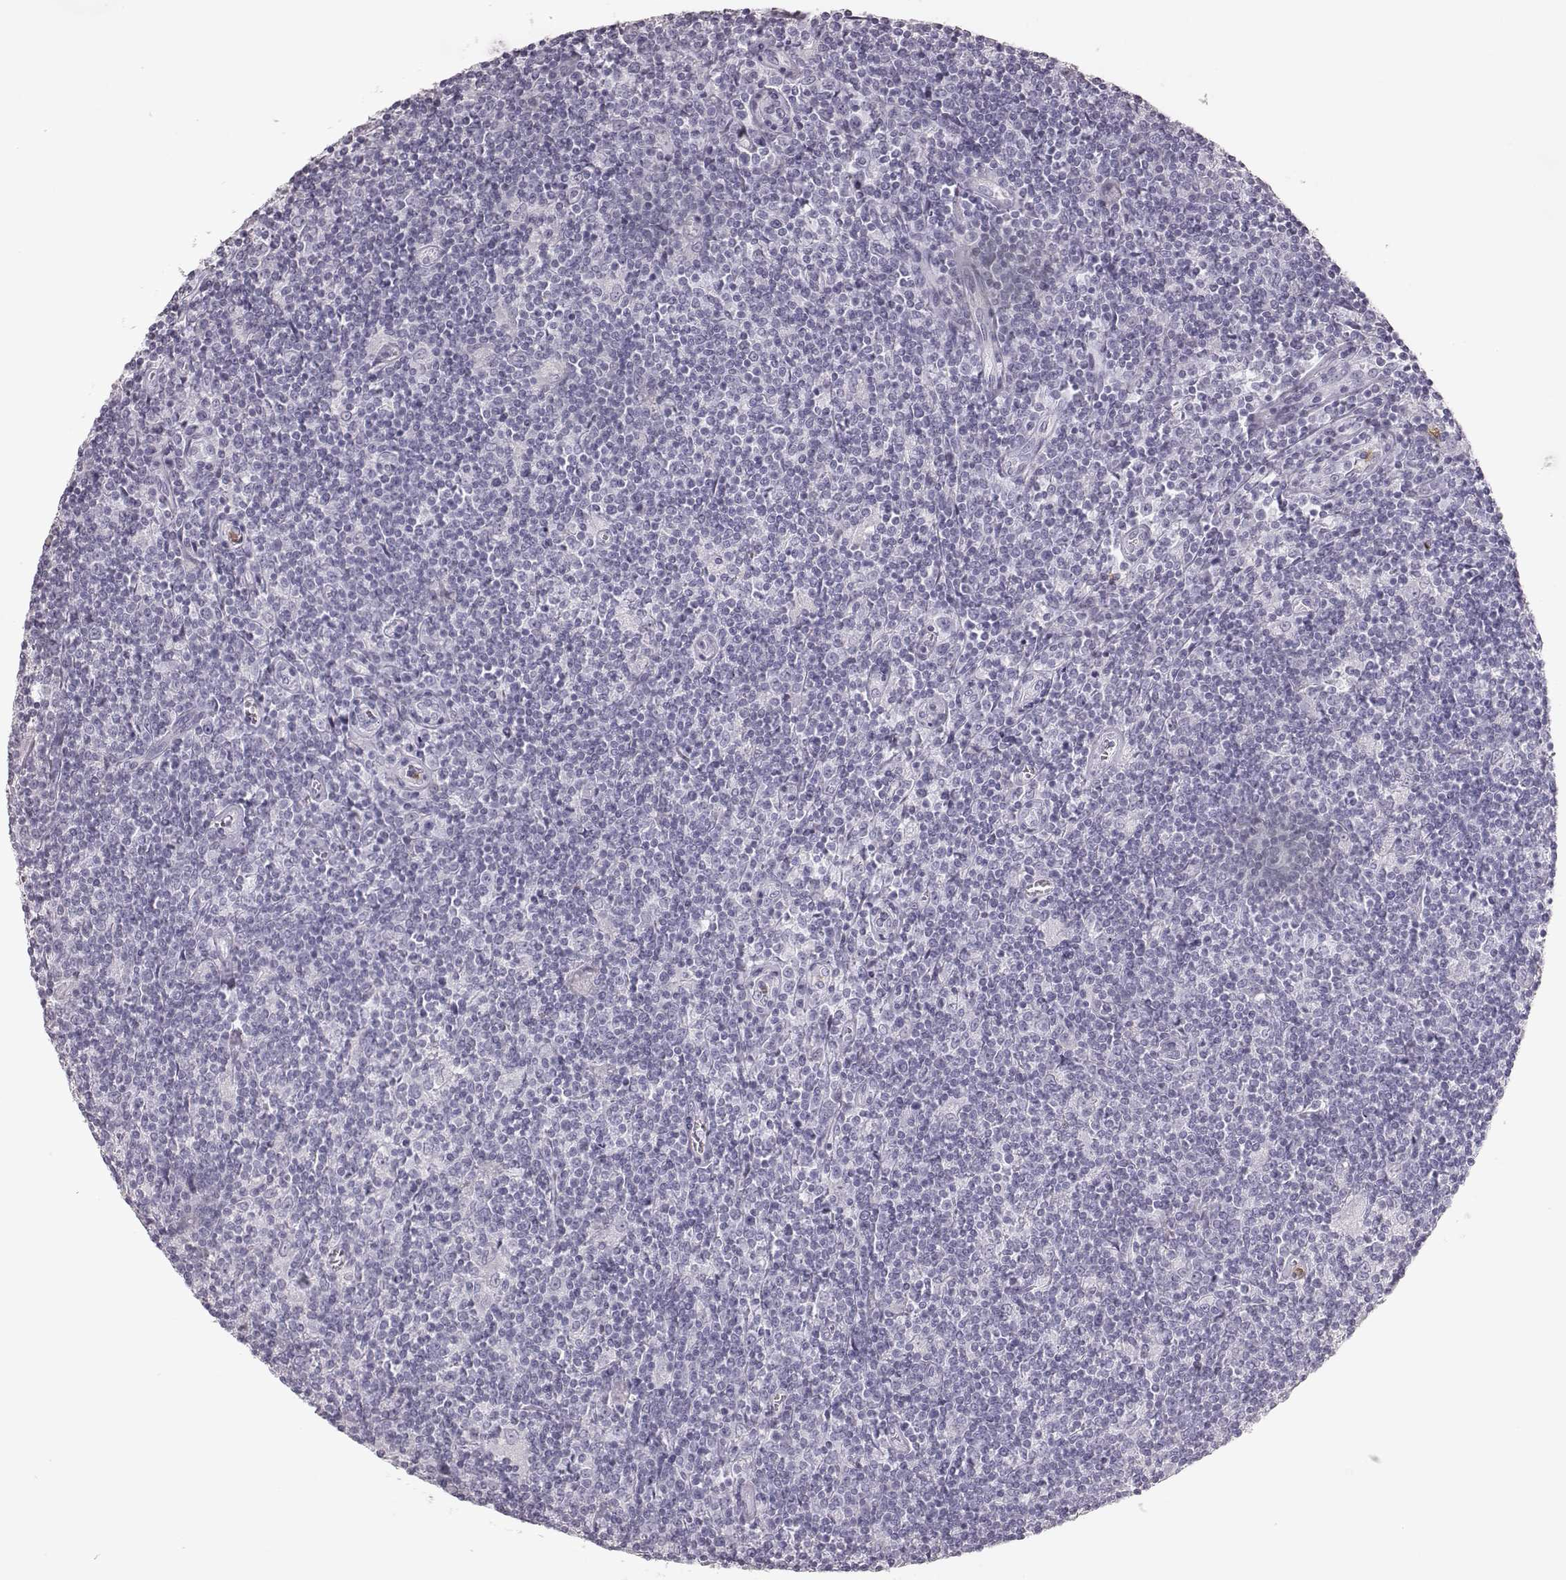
{"staining": {"intensity": "negative", "quantity": "none", "location": "none"}, "tissue": "lymphoma", "cell_type": "Tumor cells", "image_type": "cancer", "snomed": [{"axis": "morphology", "description": "Hodgkin's disease, NOS"}, {"axis": "topography", "description": "Lymph node"}], "caption": "Immunohistochemical staining of lymphoma shows no significant expression in tumor cells. (DAB IHC with hematoxylin counter stain).", "gene": "ELANE", "patient": {"sex": "male", "age": 40}}